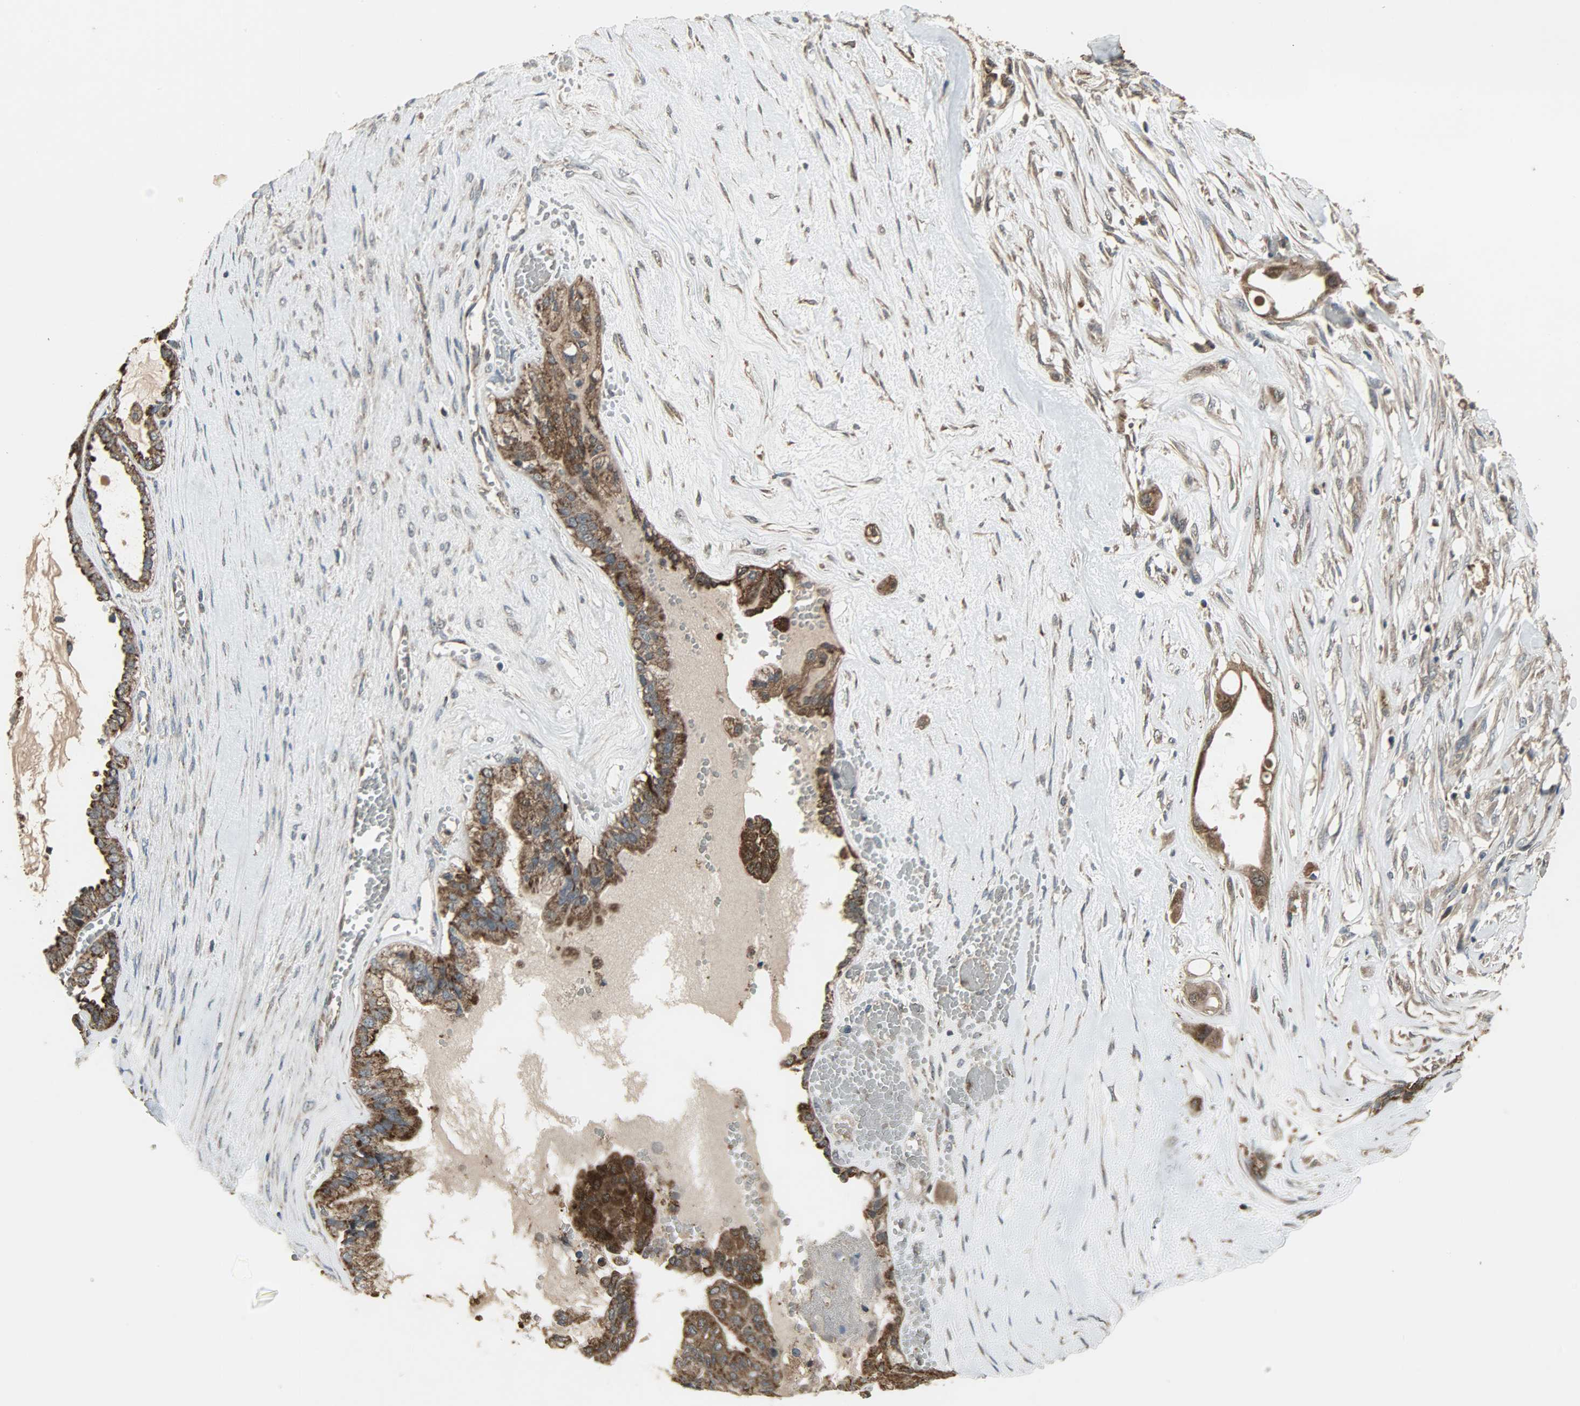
{"staining": {"intensity": "strong", "quantity": ">75%", "location": "cytoplasmic/membranous"}, "tissue": "ovarian cancer", "cell_type": "Tumor cells", "image_type": "cancer", "snomed": [{"axis": "morphology", "description": "Carcinoma, NOS"}, {"axis": "morphology", "description": "Carcinoma, endometroid"}, {"axis": "topography", "description": "Ovary"}], "caption": "Human carcinoma (ovarian) stained with a protein marker reveals strong staining in tumor cells.", "gene": "AMT", "patient": {"sex": "female", "age": 50}}